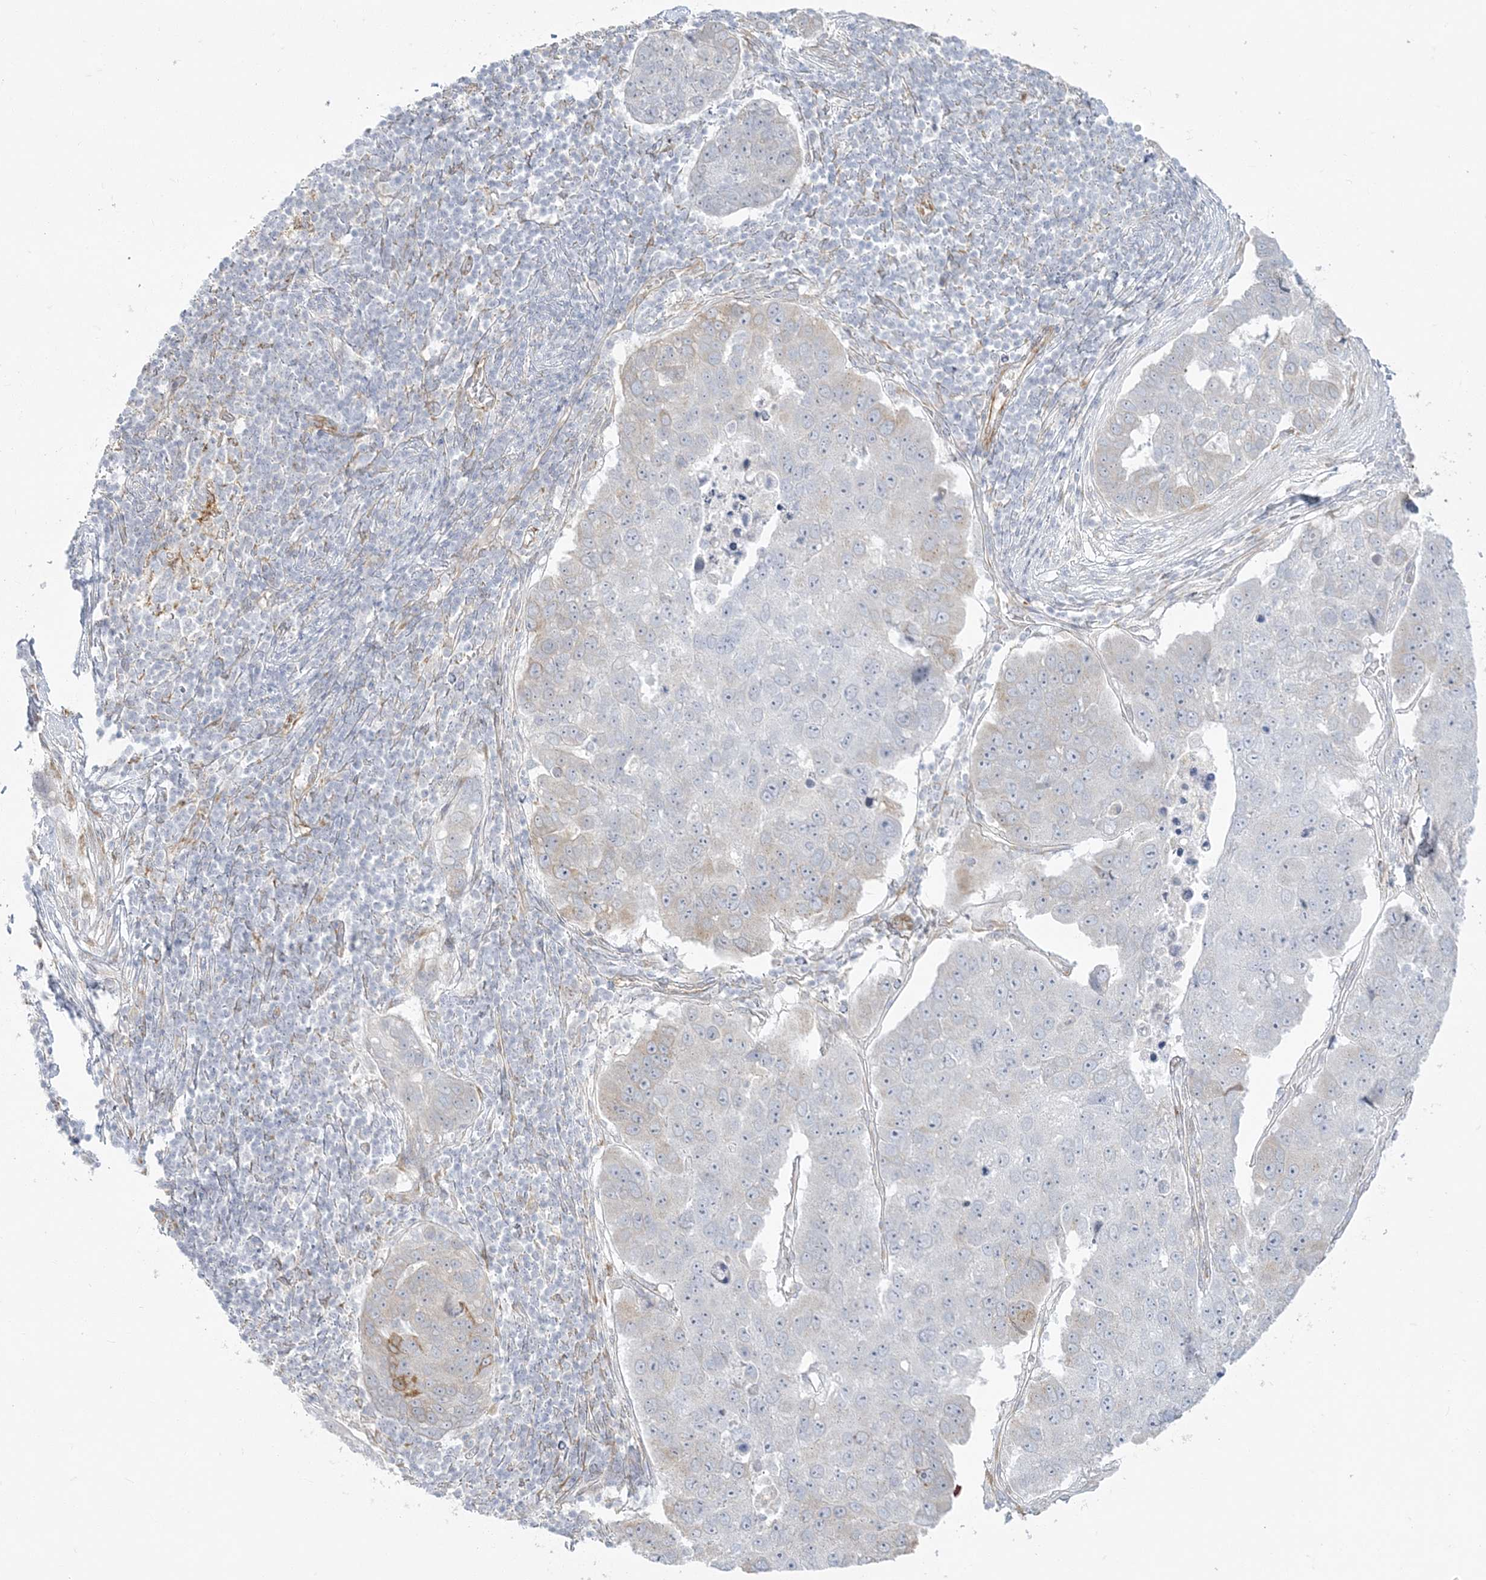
{"staining": {"intensity": "negative", "quantity": "none", "location": "none"}, "tissue": "pancreatic cancer", "cell_type": "Tumor cells", "image_type": "cancer", "snomed": [{"axis": "morphology", "description": "Adenocarcinoma, NOS"}, {"axis": "topography", "description": "Pancreas"}], "caption": "Tumor cells show no significant staining in pancreatic adenocarcinoma.", "gene": "ZC3H6", "patient": {"sex": "female", "age": 61}}